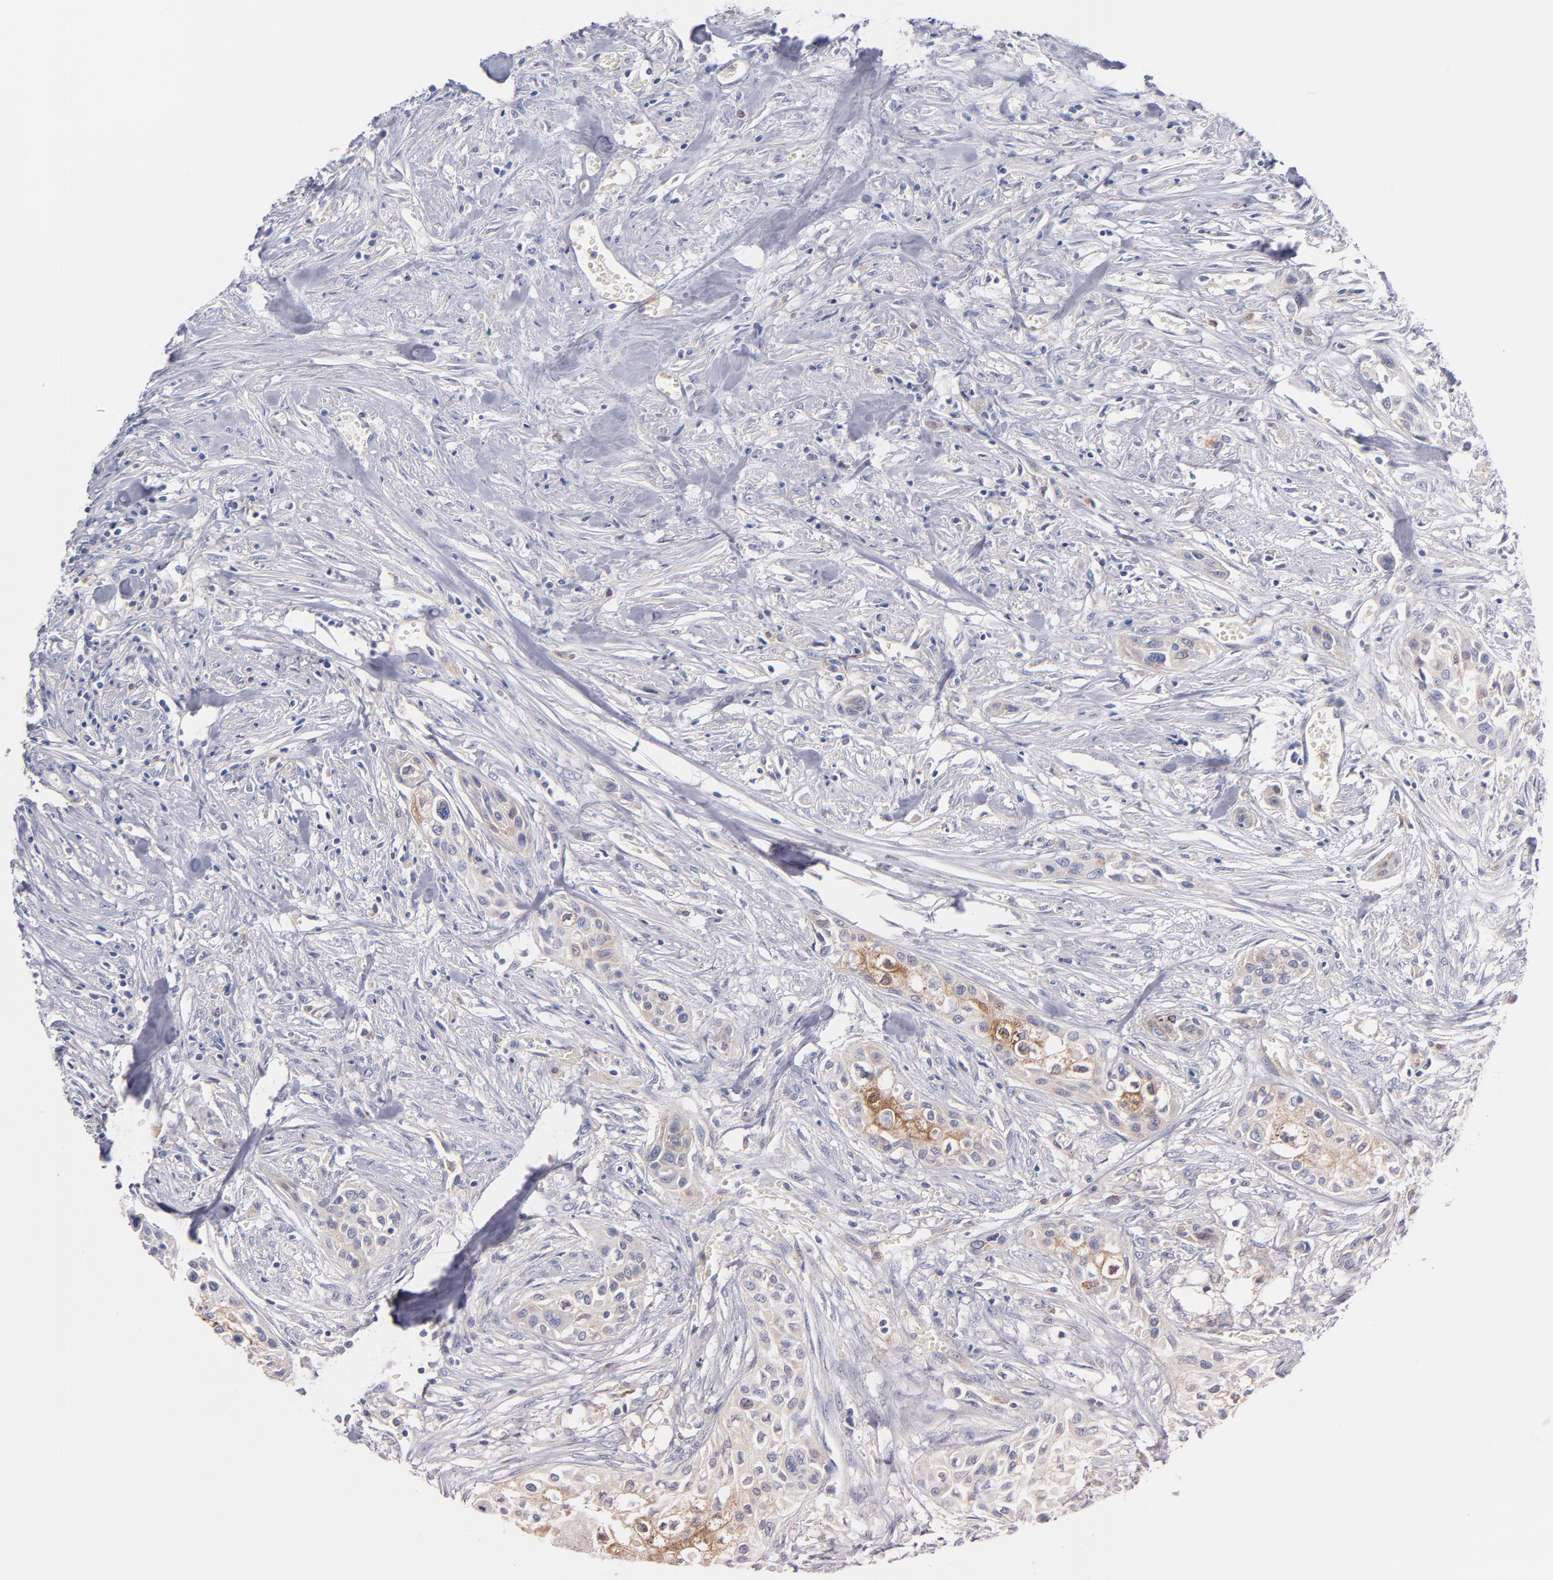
{"staining": {"intensity": "weak", "quantity": ">75%", "location": "cytoplasmic/membranous"}, "tissue": "urothelial cancer", "cell_type": "Tumor cells", "image_type": "cancer", "snomed": [{"axis": "morphology", "description": "Urothelial carcinoma, High grade"}, {"axis": "topography", "description": "Urinary bladder"}], "caption": "This is a histology image of IHC staining of urothelial cancer, which shows weak expression in the cytoplasmic/membranous of tumor cells.", "gene": "BID", "patient": {"sex": "male", "age": 74}}